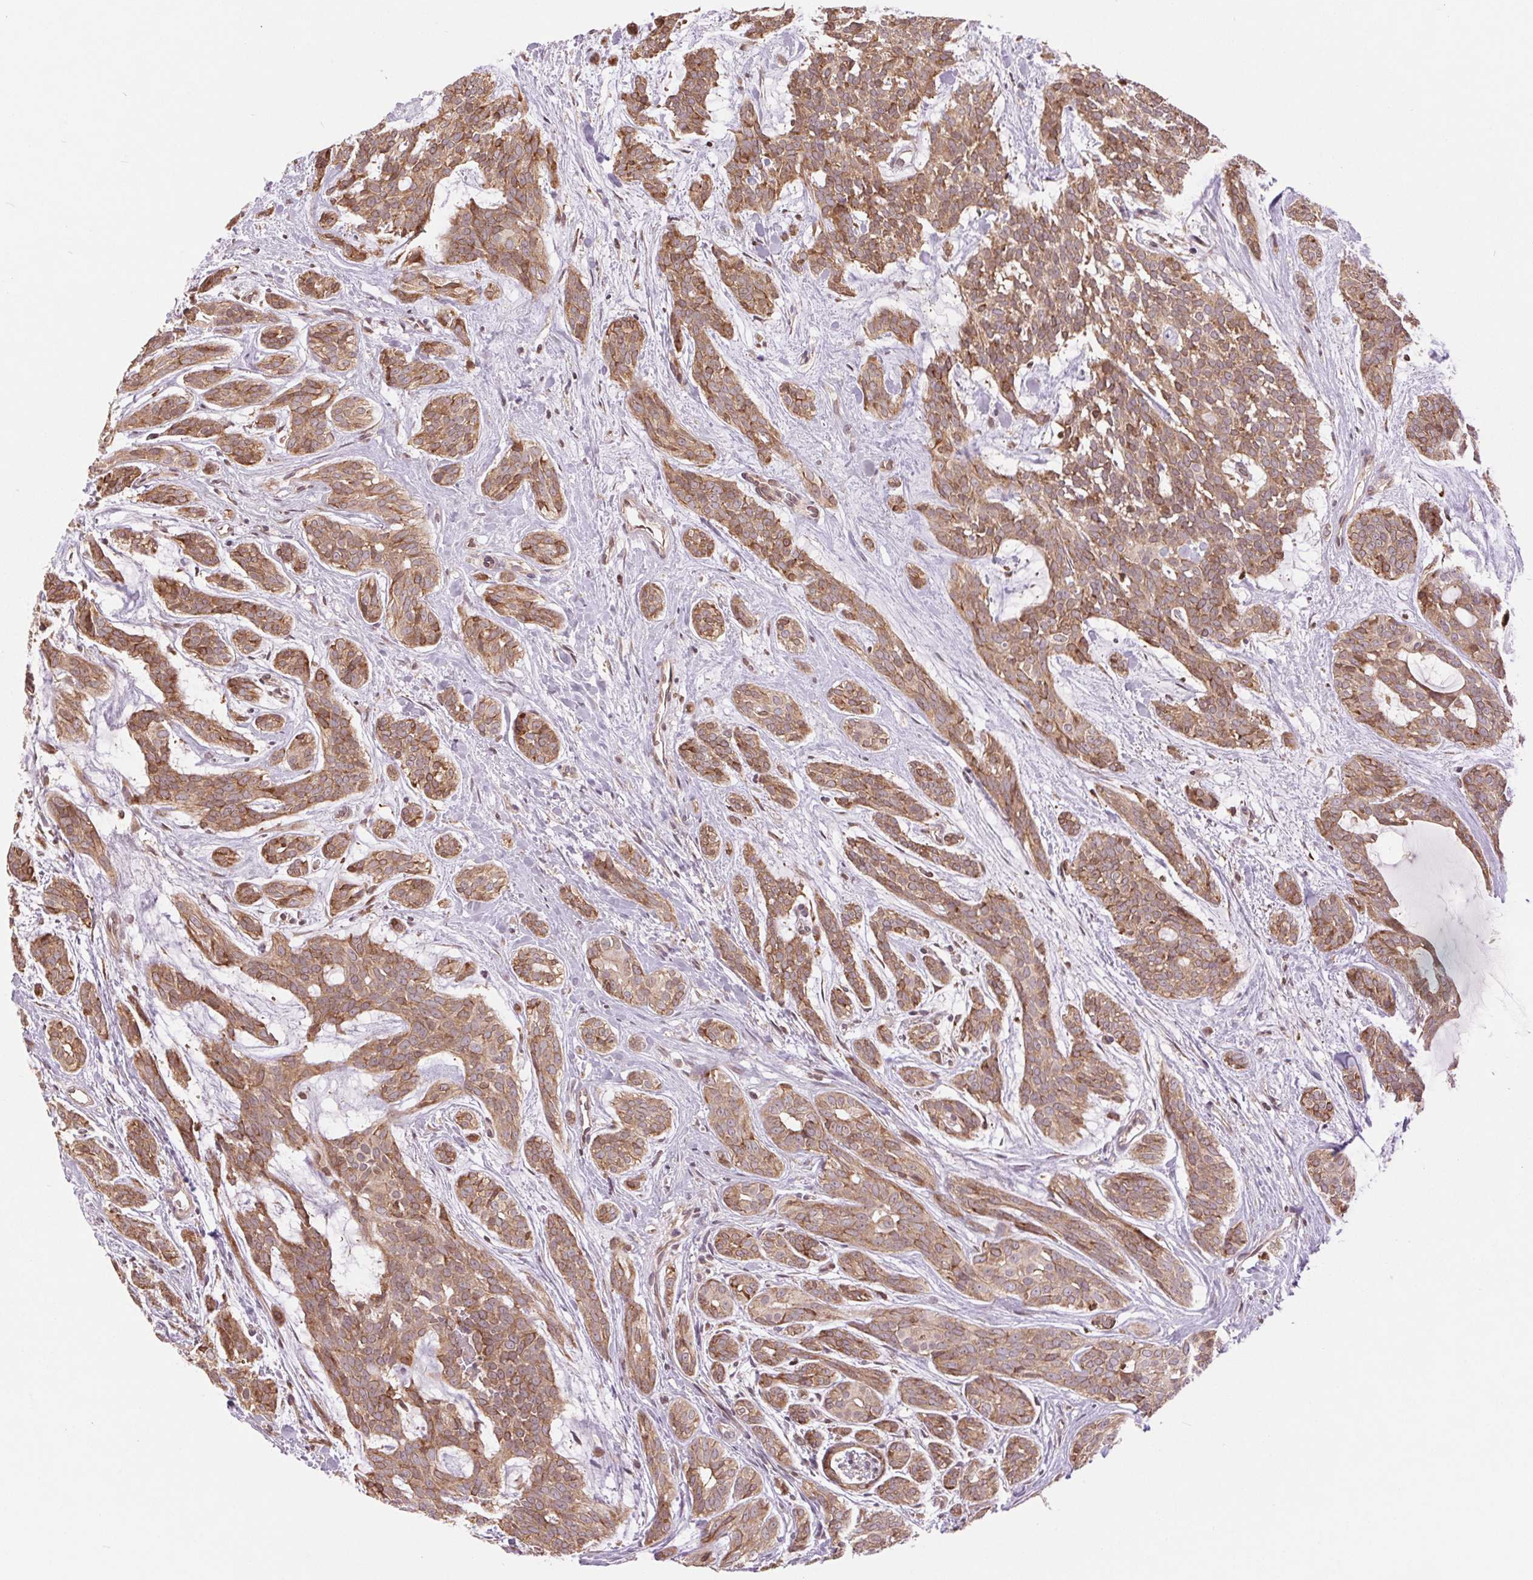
{"staining": {"intensity": "moderate", "quantity": ">75%", "location": "cytoplasmic/membranous"}, "tissue": "head and neck cancer", "cell_type": "Tumor cells", "image_type": "cancer", "snomed": [{"axis": "morphology", "description": "Adenocarcinoma, NOS"}, {"axis": "topography", "description": "Head-Neck"}], "caption": "This histopathology image exhibits immunohistochemistry staining of human head and neck adenocarcinoma, with medium moderate cytoplasmic/membranous staining in approximately >75% of tumor cells.", "gene": "BTF3L4", "patient": {"sex": "male", "age": 66}}